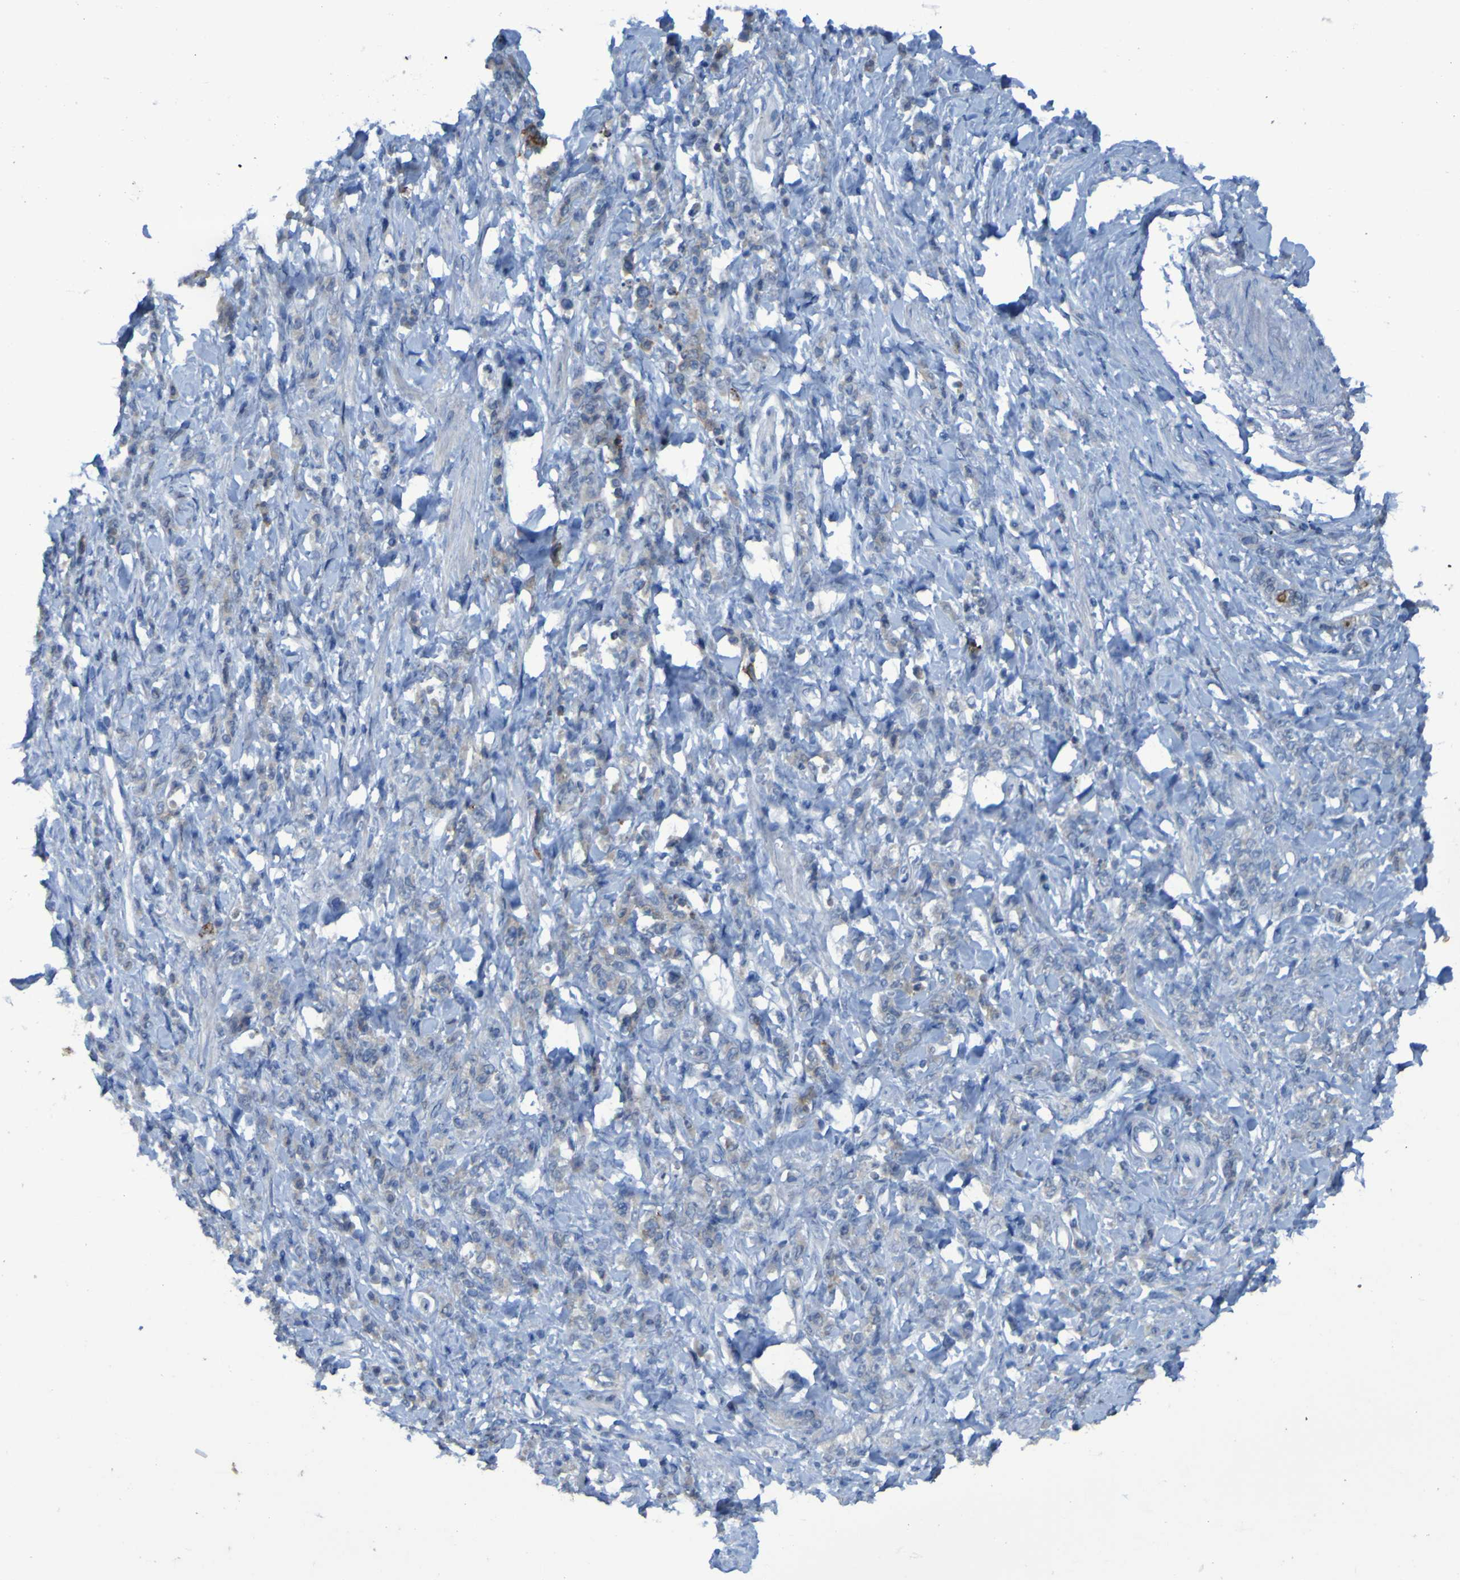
{"staining": {"intensity": "weak", "quantity": "<25%", "location": "cytoplasmic/membranous"}, "tissue": "stomach cancer", "cell_type": "Tumor cells", "image_type": "cancer", "snomed": [{"axis": "morphology", "description": "Adenocarcinoma, NOS"}, {"axis": "topography", "description": "Stomach"}], "caption": "High magnification brightfield microscopy of adenocarcinoma (stomach) stained with DAB (brown) and counterstained with hematoxylin (blue): tumor cells show no significant expression.", "gene": "CLDN18", "patient": {"sex": "male", "age": 82}}